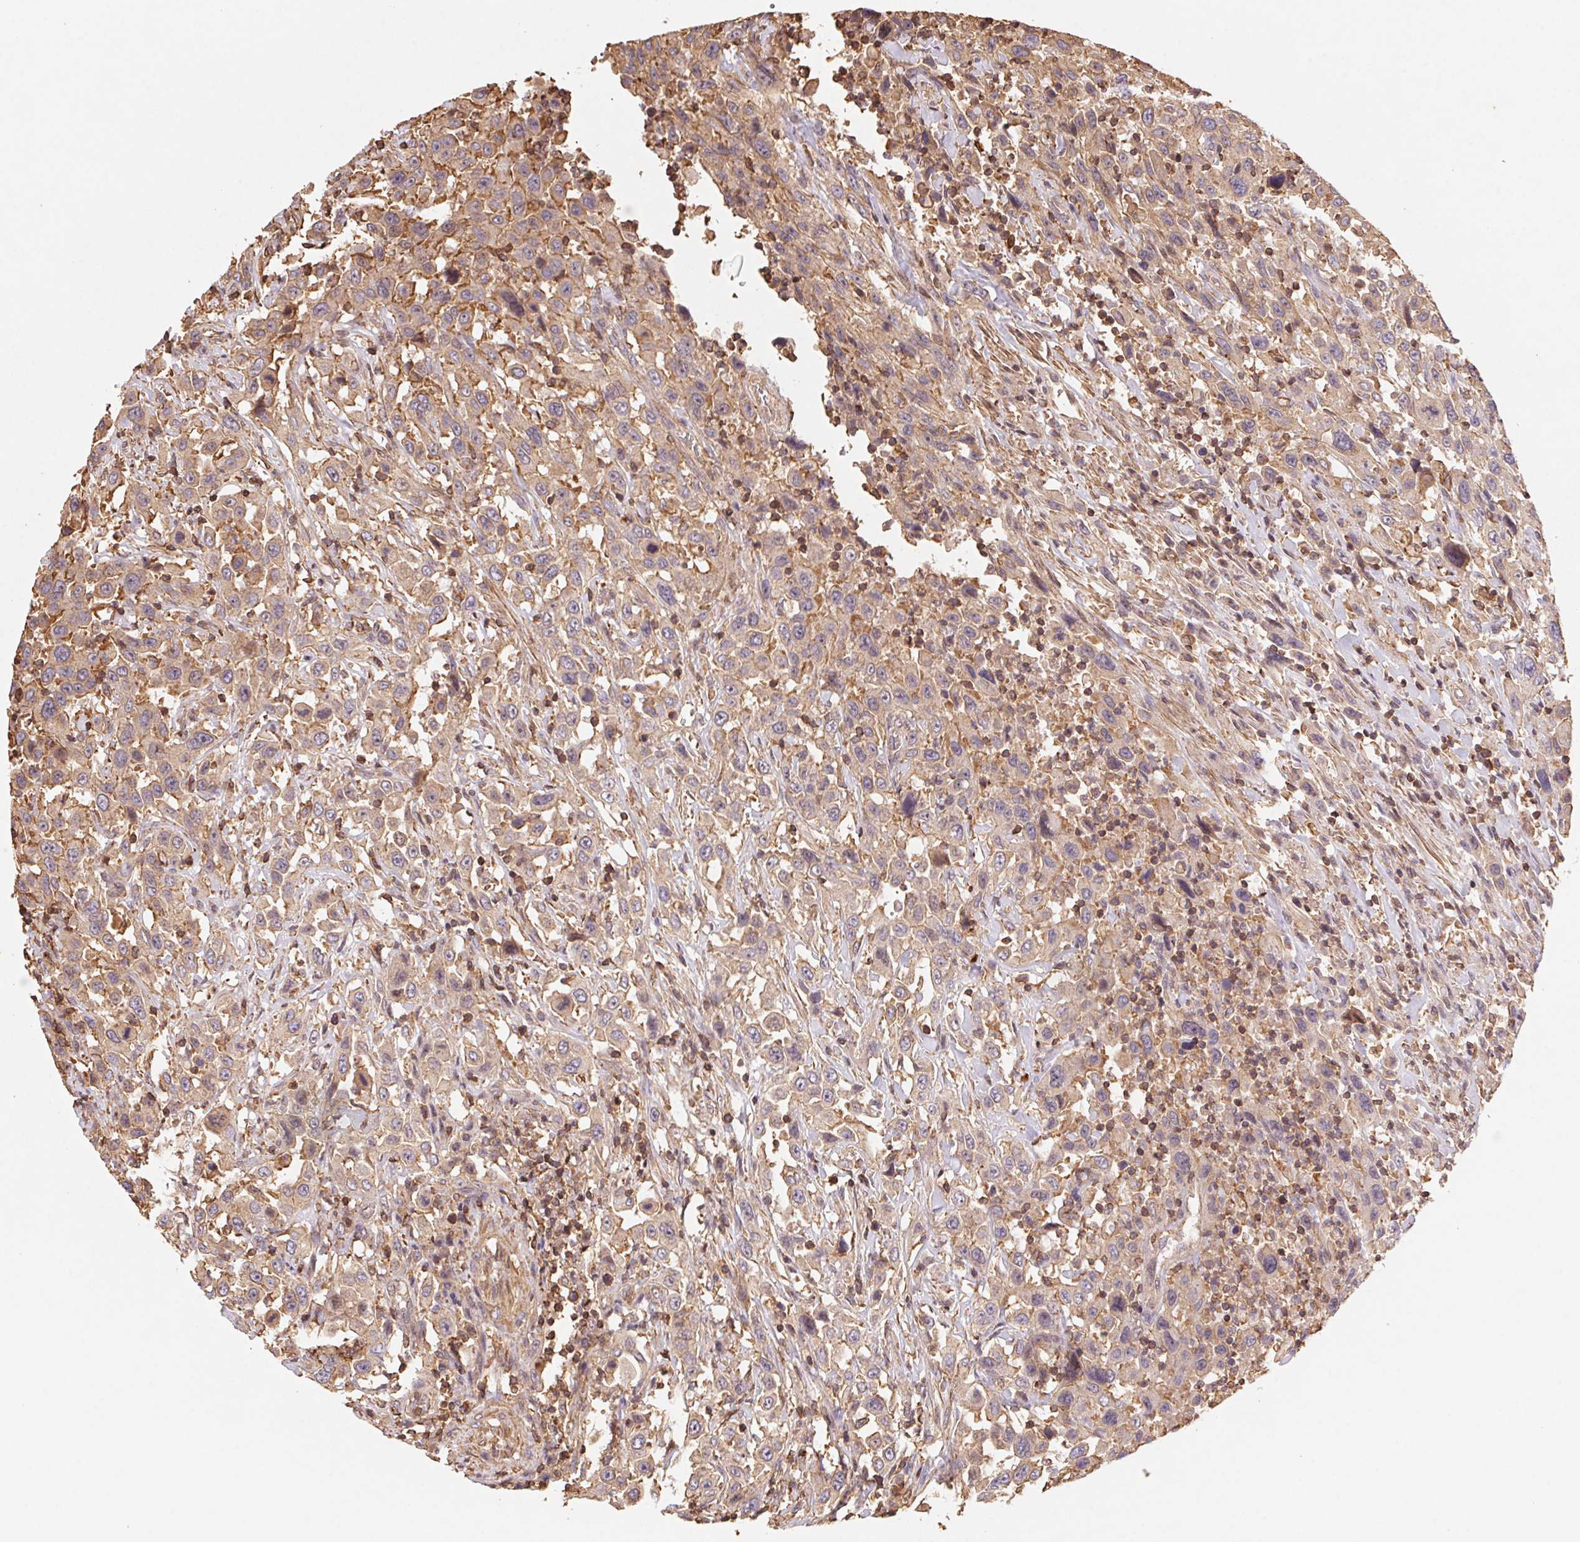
{"staining": {"intensity": "weak", "quantity": "25%-75%", "location": "cytoplasmic/membranous"}, "tissue": "urothelial cancer", "cell_type": "Tumor cells", "image_type": "cancer", "snomed": [{"axis": "morphology", "description": "Urothelial carcinoma, High grade"}, {"axis": "topography", "description": "Urinary bladder"}], "caption": "Immunohistochemistry (IHC) micrograph of neoplastic tissue: urothelial cancer stained using IHC reveals low levels of weak protein expression localized specifically in the cytoplasmic/membranous of tumor cells, appearing as a cytoplasmic/membranous brown color.", "gene": "ATG10", "patient": {"sex": "male", "age": 61}}